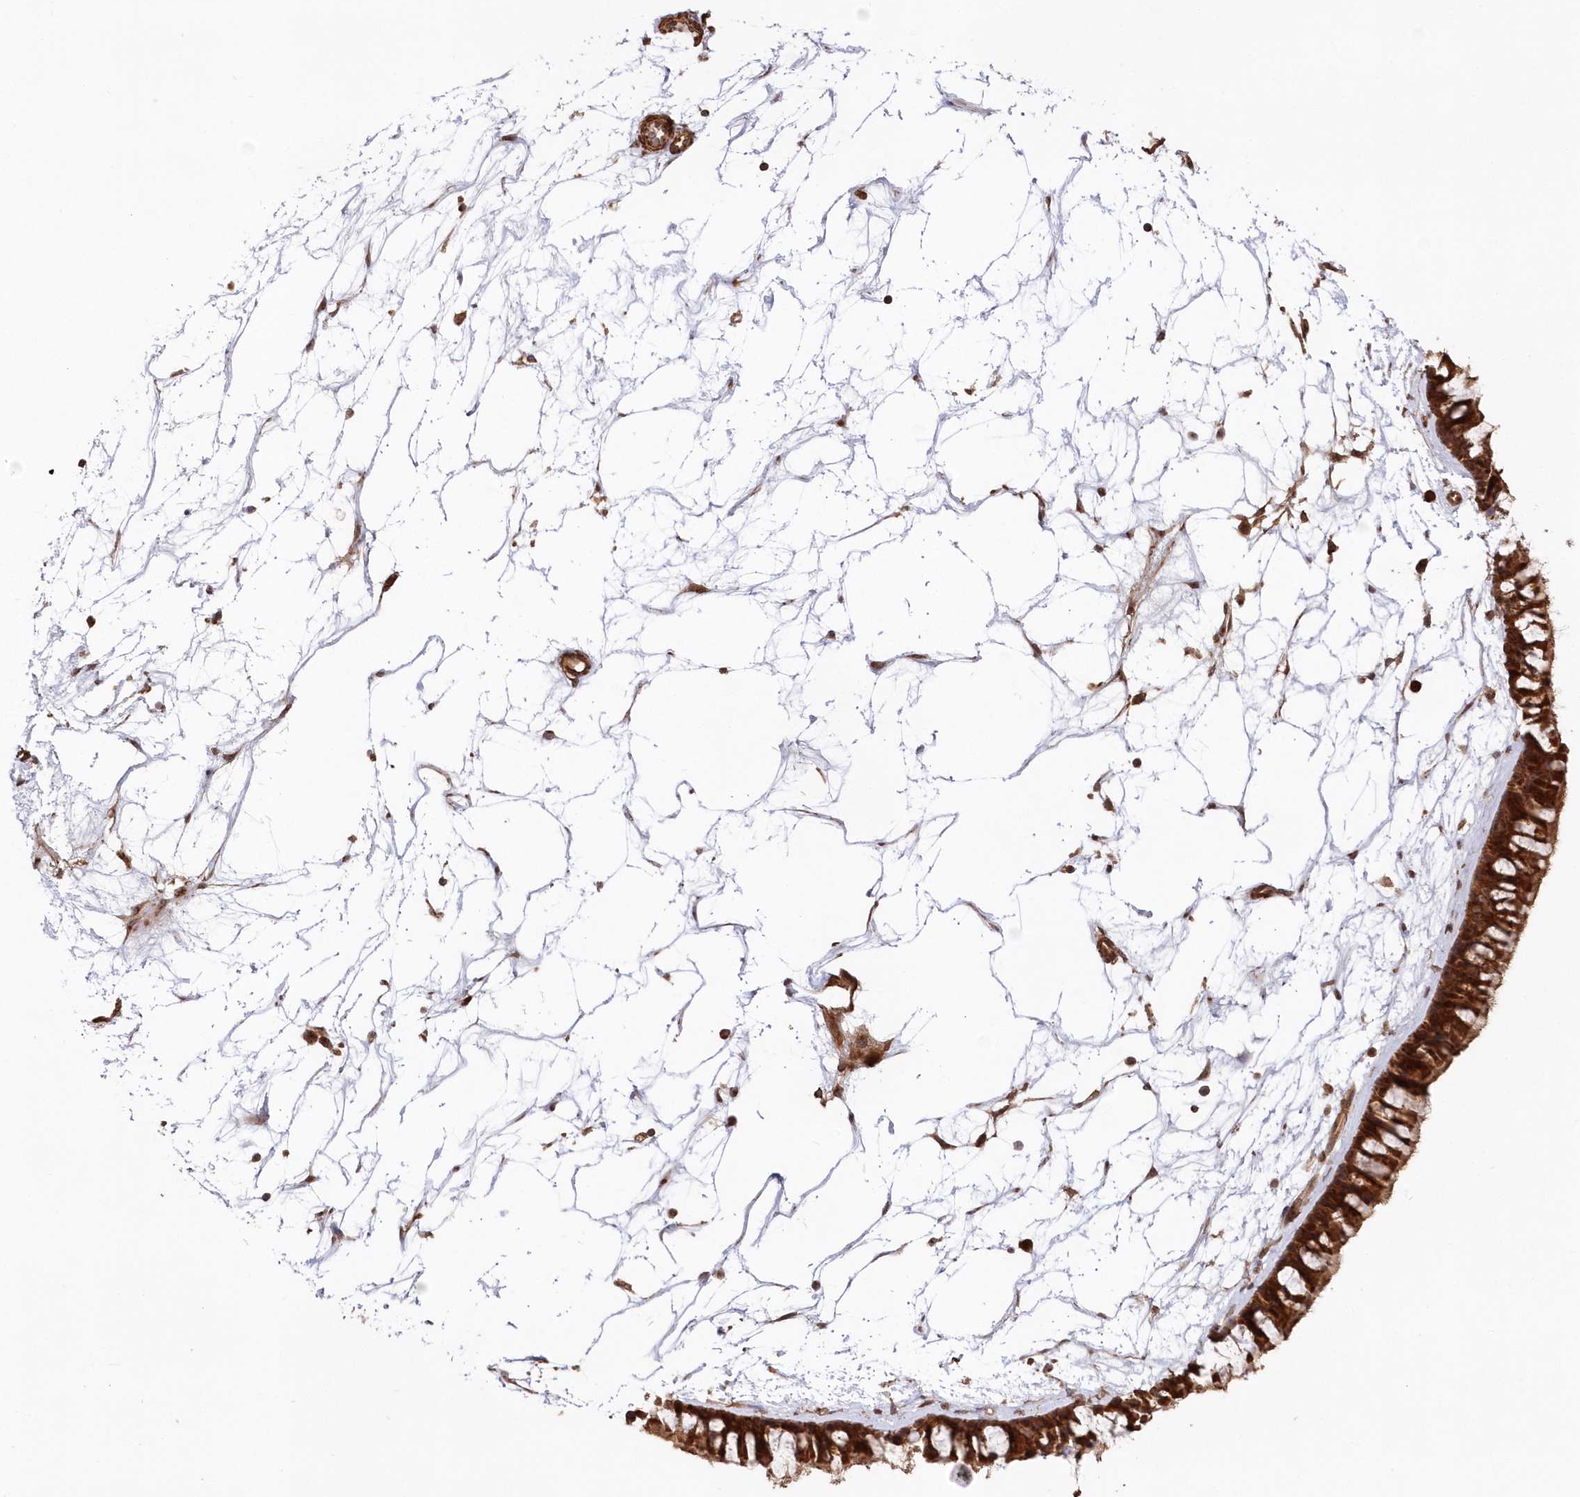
{"staining": {"intensity": "strong", "quantity": ">75%", "location": "cytoplasmic/membranous"}, "tissue": "nasopharynx", "cell_type": "Respiratory epithelial cells", "image_type": "normal", "snomed": [{"axis": "morphology", "description": "Normal tissue, NOS"}, {"axis": "topography", "description": "Nasopharynx"}], "caption": "Protein analysis of unremarkable nasopharynx exhibits strong cytoplasmic/membranous expression in about >75% of respiratory epithelial cells. Nuclei are stained in blue.", "gene": "TBCA", "patient": {"sex": "male", "age": 64}}